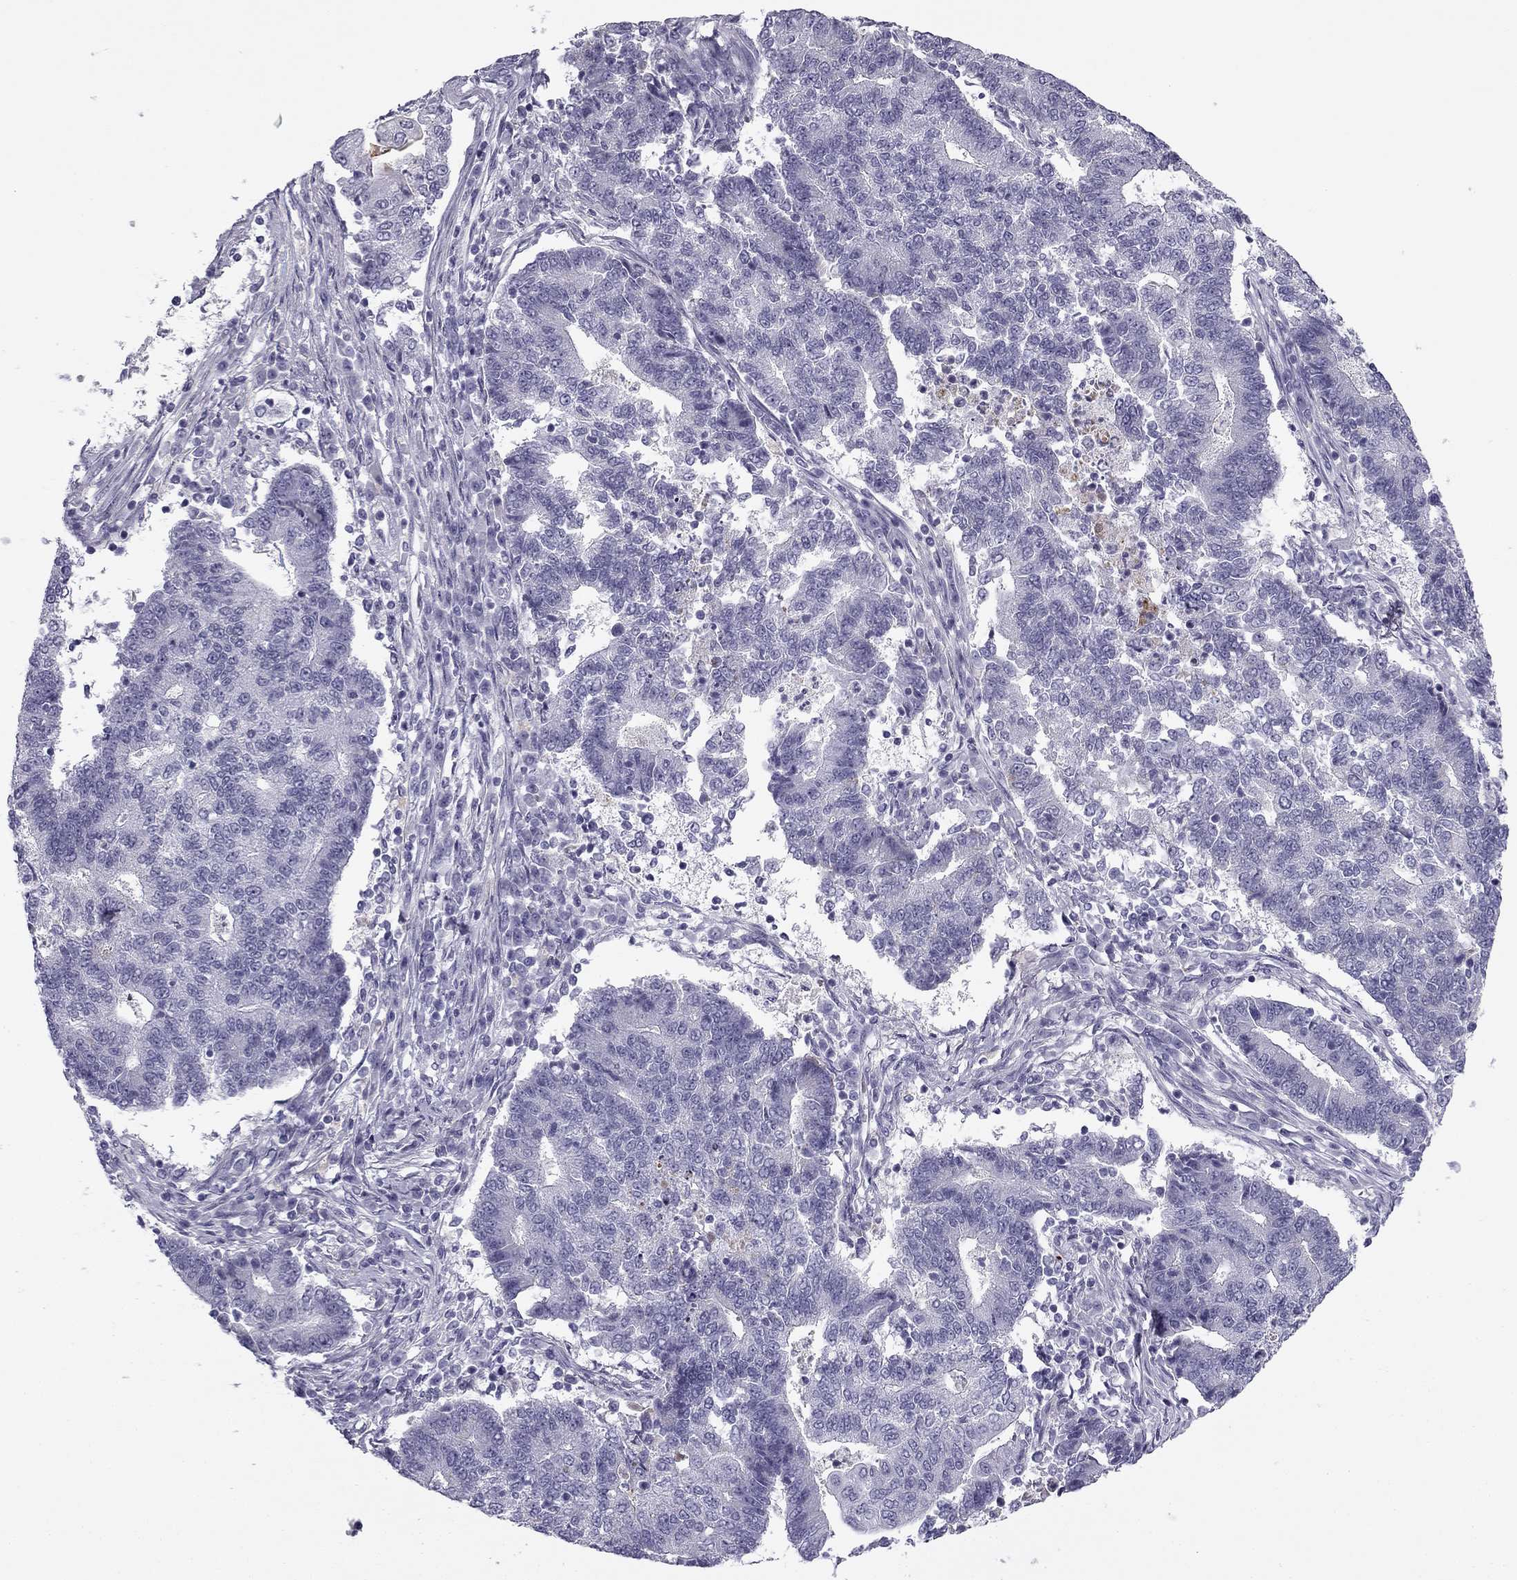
{"staining": {"intensity": "negative", "quantity": "none", "location": "none"}, "tissue": "endometrial cancer", "cell_type": "Tumor cells", "image_type": "cancer", "snomed": [{"axis": "morphology", "description": "Adenocarcinoma, NOS"}, {"axis": "topography", "description": "Uterus"}, {"axis": "topography", "description": "Endometrium"}], "caption": "Micrograph shows no protein positivity in tumor cells of adenocarcinoma (endometrial) tissue.", "gene": "MC5R", "patient": {"sex": "female", "age": 54}}